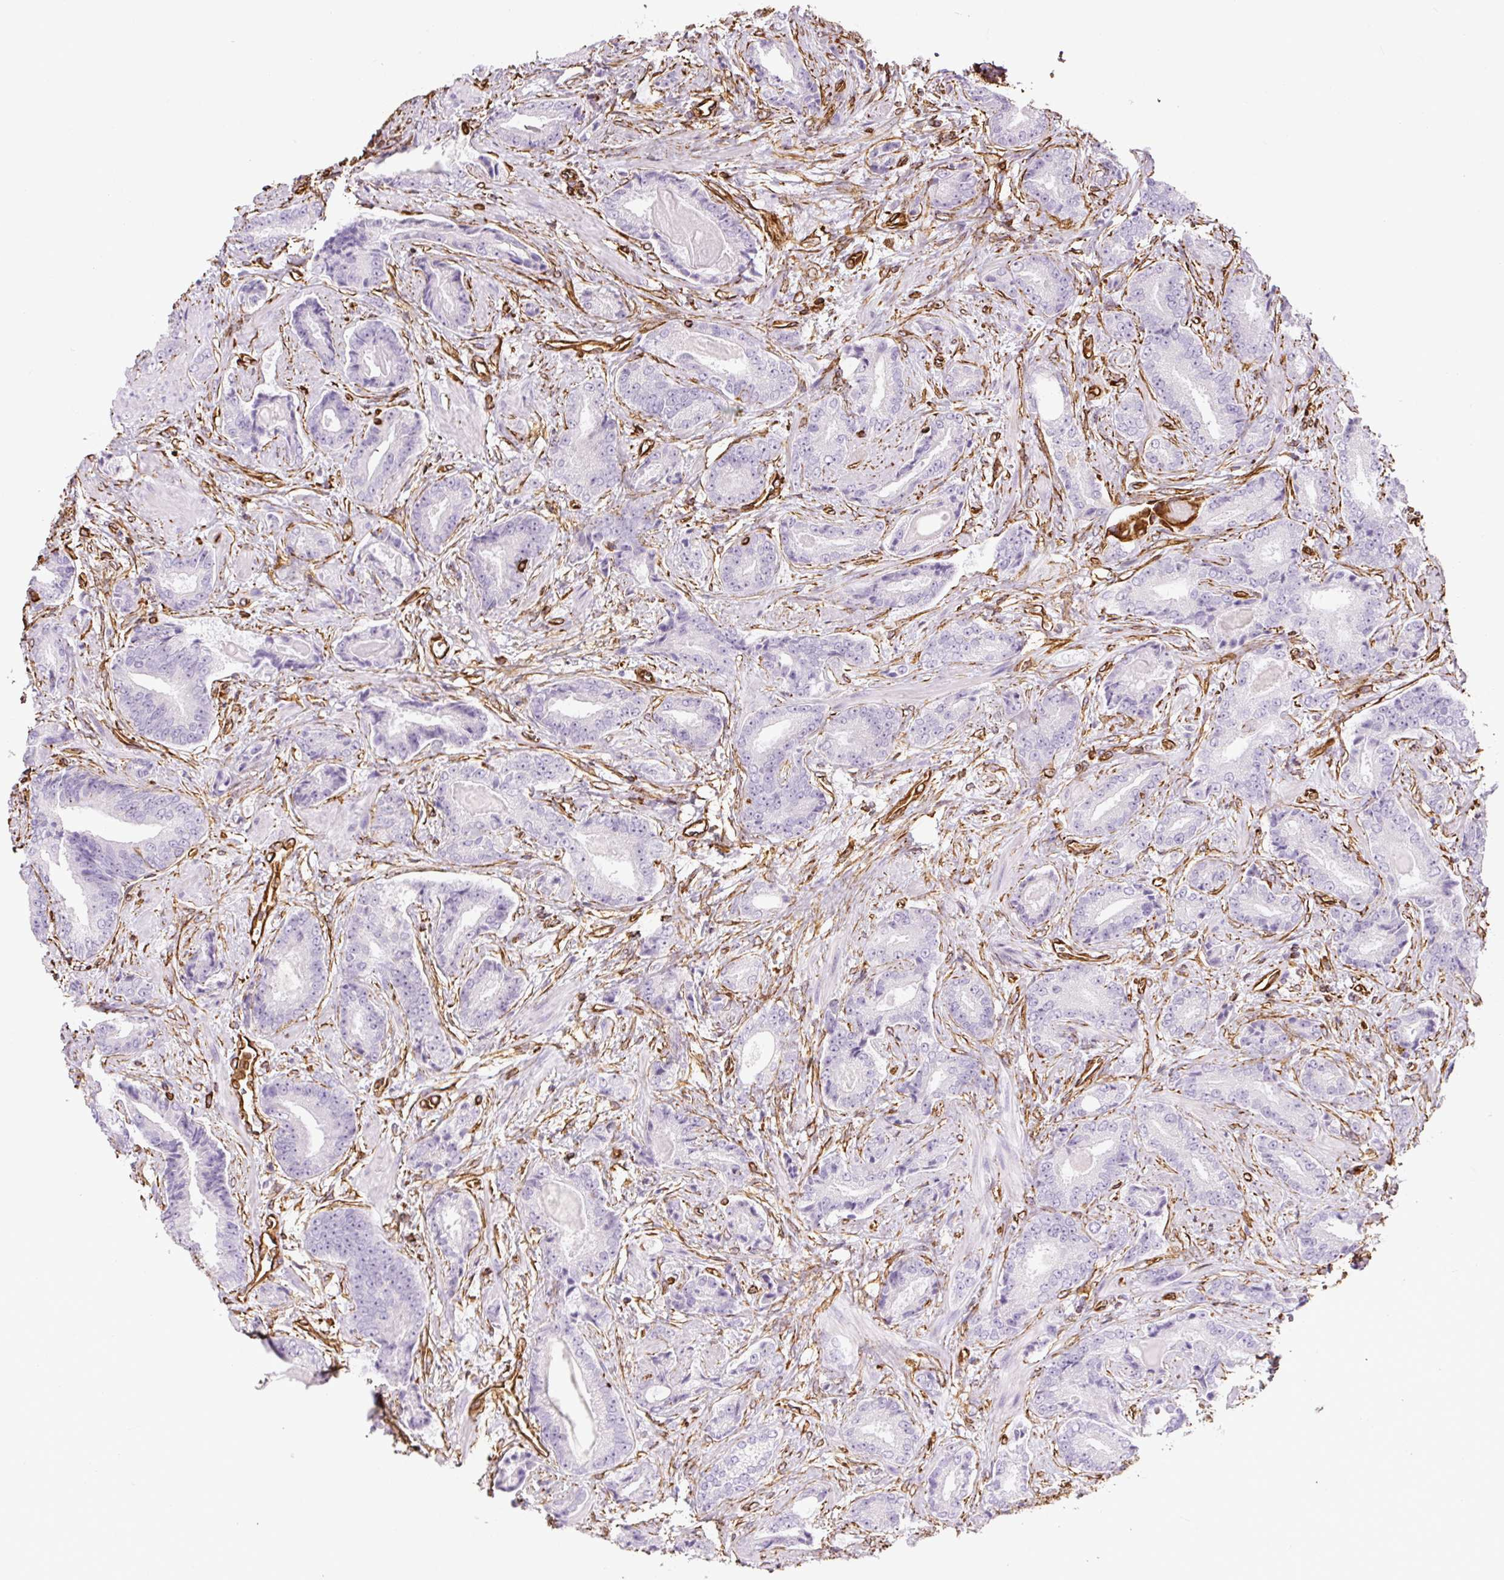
{"staining": {"intensity": "negative", "quantity": "none", "location": "none"}, "tissue": "prostate cancer", "cell_type": "Tumor cells", "image_type": "cancer", "snomed": [{"axis": "morphology", "description": "Adenocarcinoma, Low grade"}, {"axis": "topography", "description": "Prostate"}], "caption": "High power microscopy image of an immunohistochemistry histopathology image of prostate cancer, revealing no significant expression in tumor cells.", "gene": "VIM", "patient": {"sex": "male", "age": 62}}